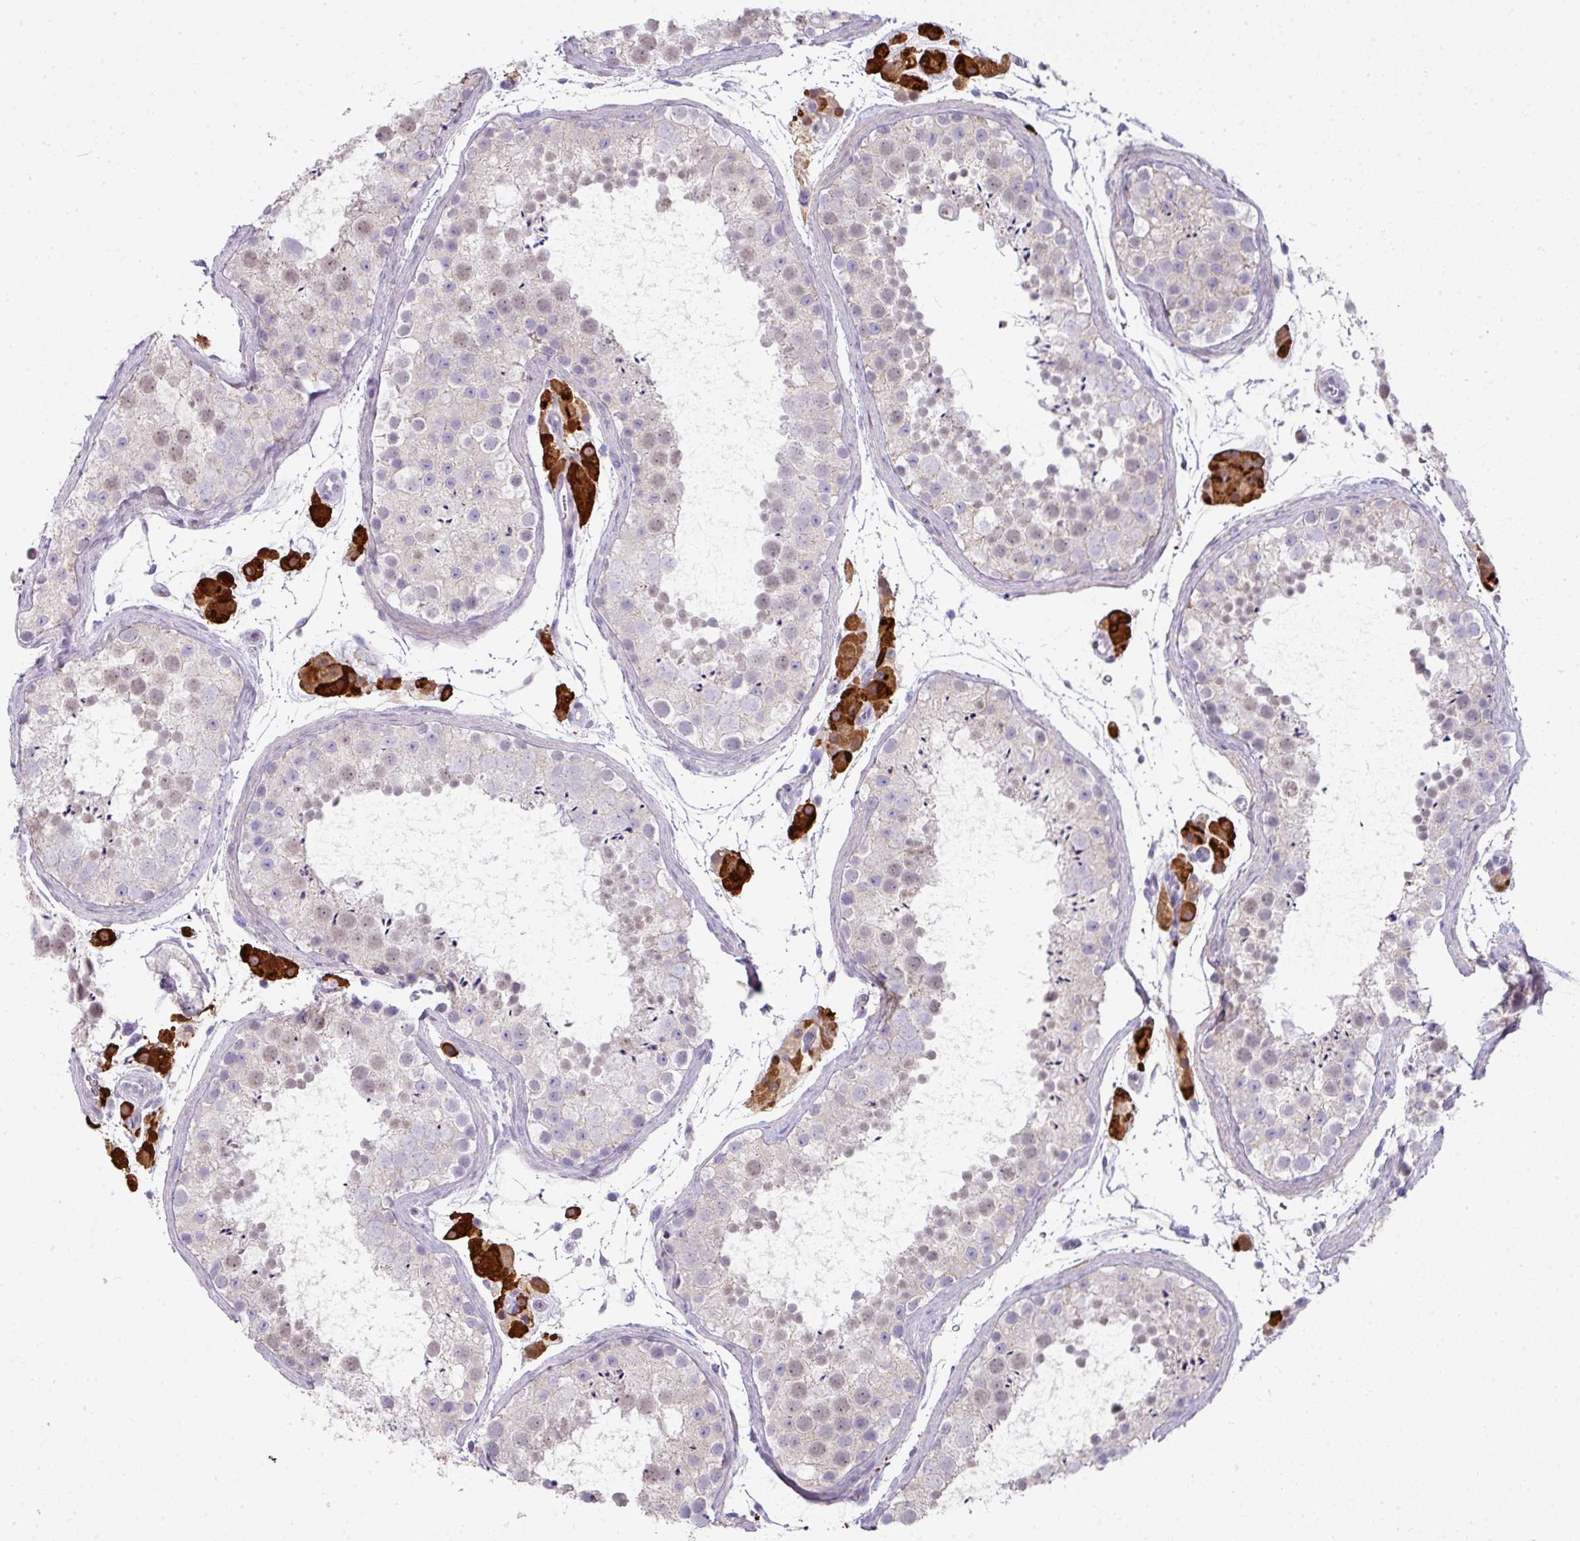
{"staining": {"intensity": "weak", "quantity": "<25%", "location": "cytoplasmic/membranous,nuclear"}, "tissue": "testis", "cell_type": "Cells in seminiferous ducts", "image_type": "normal", "snomed": [{"axis": "morphology", "description": "Normal tissue, NOS"}, {"axis": "topography", "description": "Testis"}], "caption": "An immunohistochemistry micrograph of unremarkable testis is shown. There is no staining in cells in seminiferous ducts of testis. (Brightfield microscopy of DAB IHC at high magnification).", "gene": "GLI4", "patient": {"sex": "male", "age": 41}}